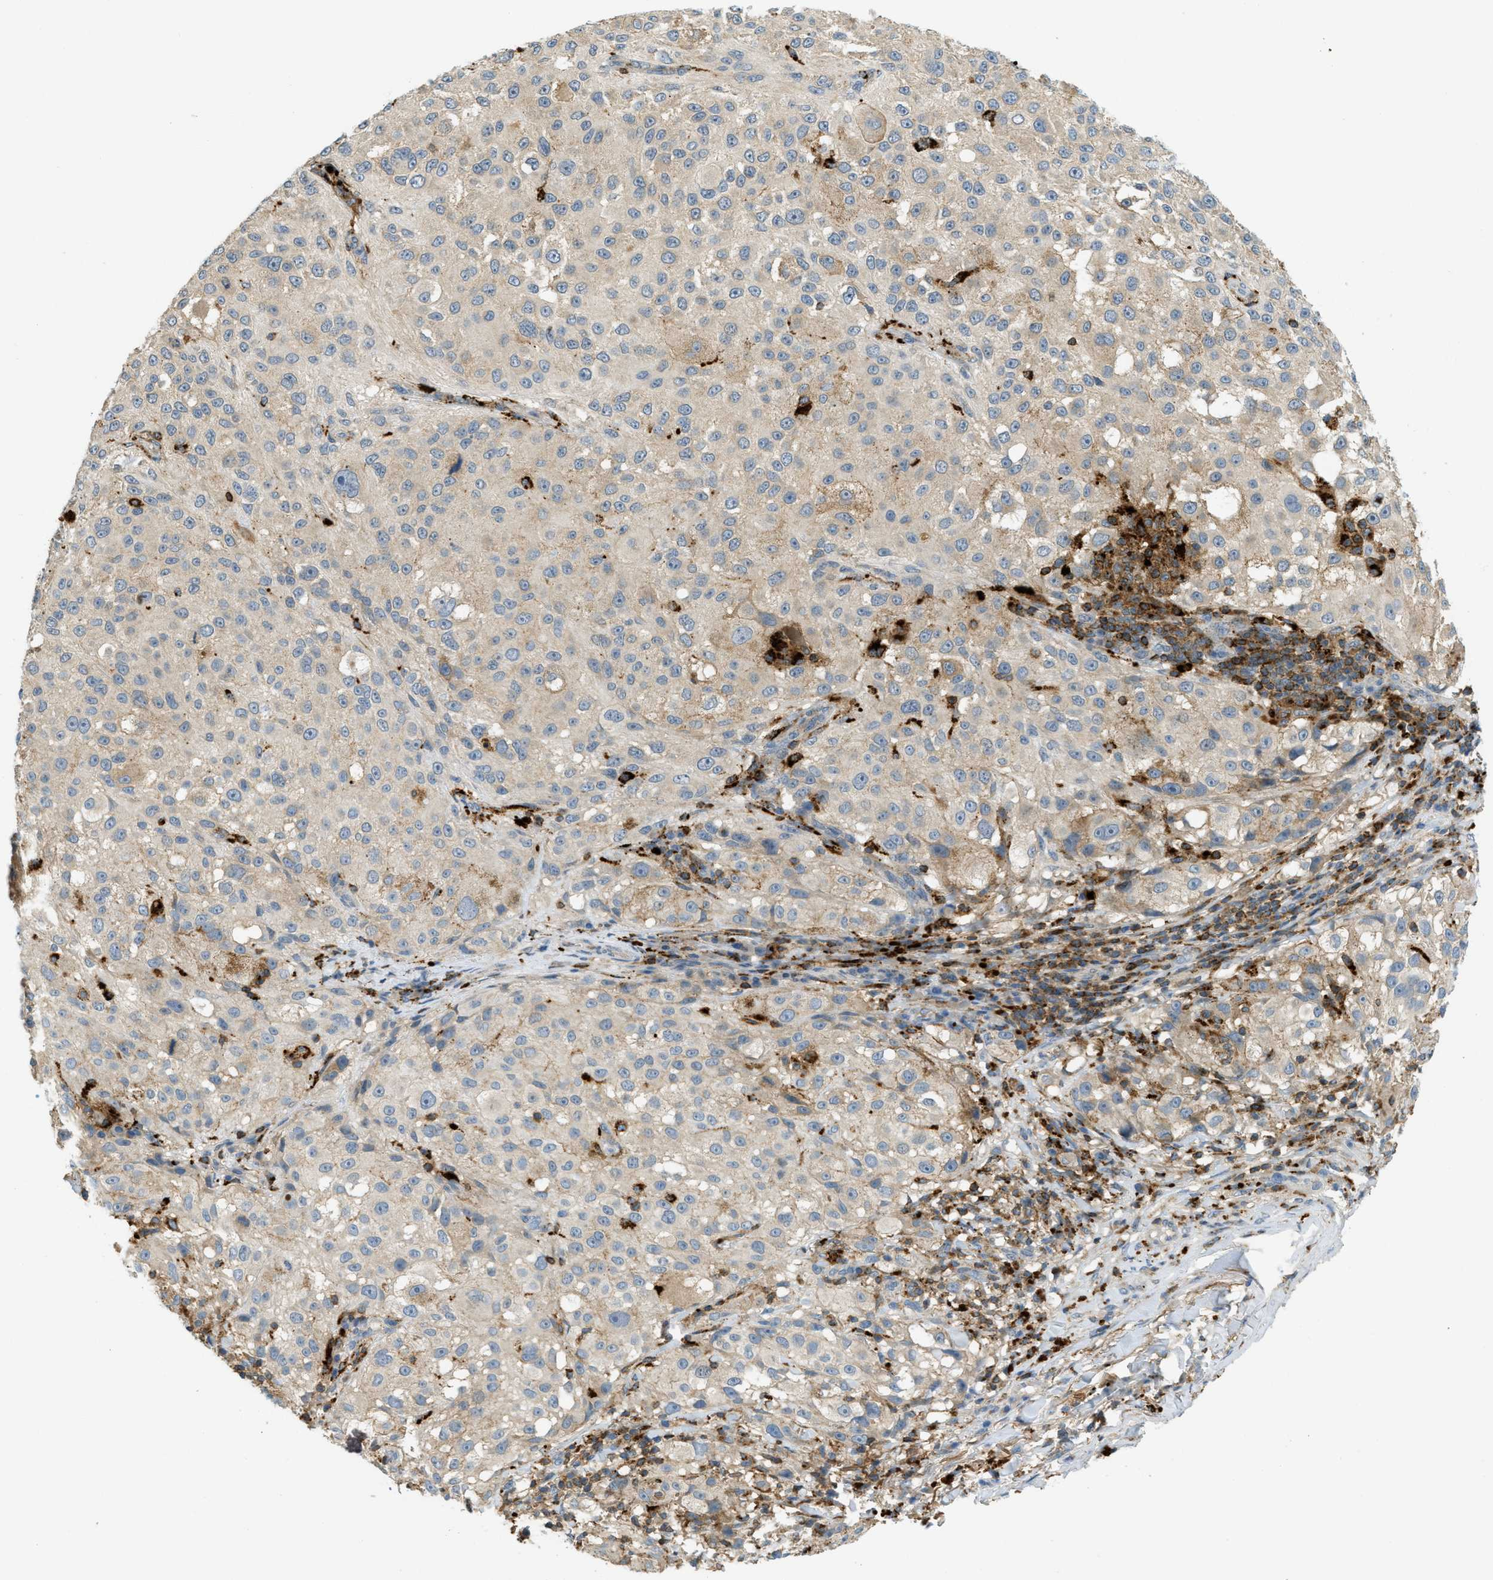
{"staining": {"intensity": "weak", "quantity": "<25%", "location": "cytoplasmic/membranous"}, "tissue": "melanoma", "cell_type": "Tumor cells", "image_type": "cancer", "snomed": [{"axis": "morphology", "description": "Necrosis, NOS"}, {"axis": "morphology", "description": "Malignant melanoma, NOS"}, {"axis": "topography", "description": "Skin"}], "caption": "DAB immunohistochemical staining of melanoma shows no significant expression in tumor cells.", "gene": "PLBD2", "patient": {"sex": "female", "age": 87}}